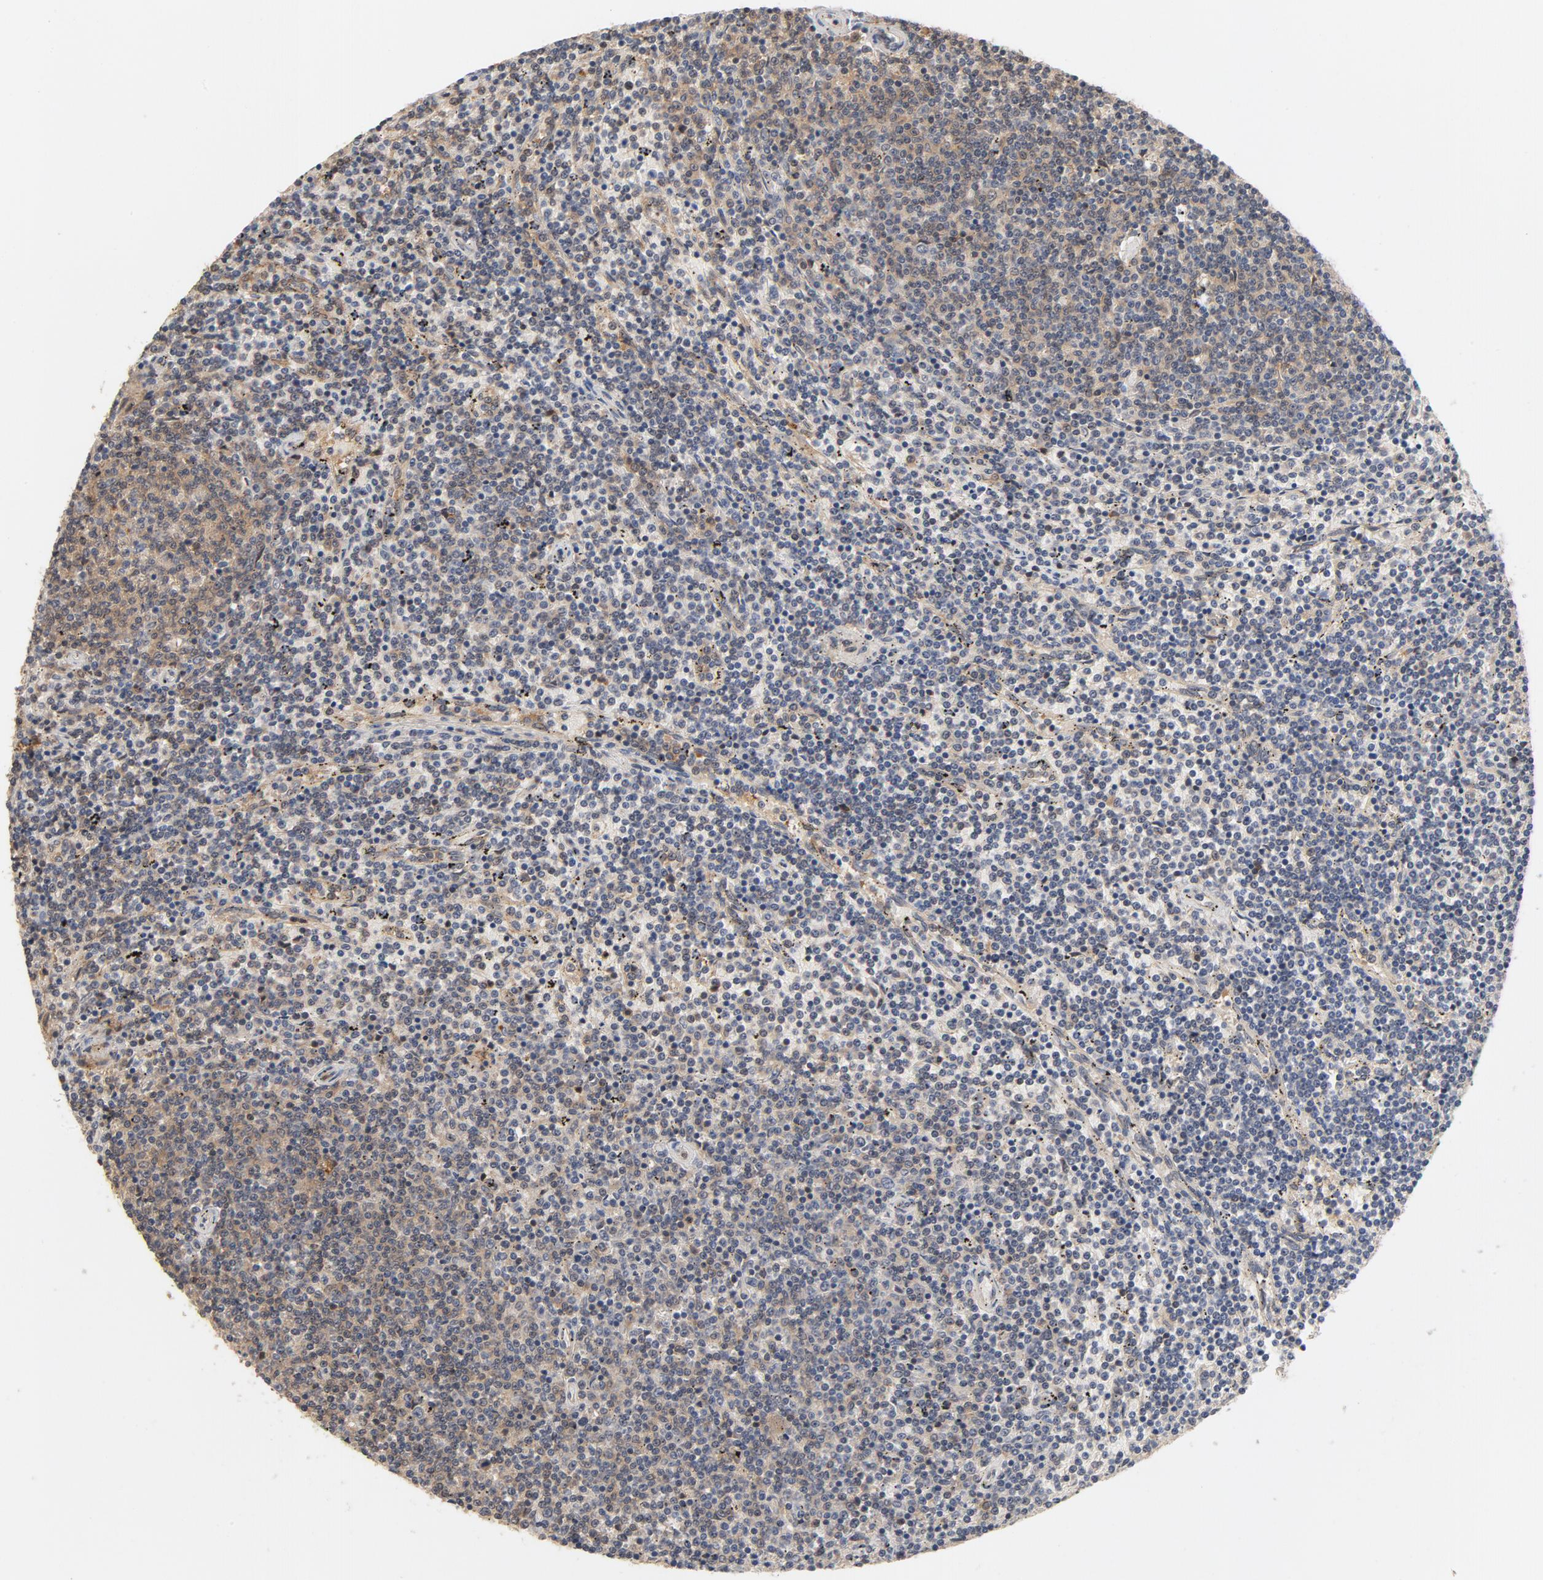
{"staining": {"intensity": "negative", "quantity": "none", "location": "none"}, "tissue": "lymphoma", "cell_type": "Tumor cells", "image_type": "cancer", "snomed": [{"axis": "morphology", "description": "Malignant lymphoma, non-Hodgkin's type, Low grade"}, {"axis": "topography", "description": "Spleen"}], "caption": "Immunohistochemistry (IHC) photomicrograph of neoplastic tissue: human low-grade malignant lymphoma, non-Hodgkin's type stained with DAB (3,3'-diaminobenzidine) exhibits no significant protein staining in tumor cells. (Stains: DAB (3,3'-diaminobenzidine) immunohistochemistry with hematoxylin counter stain, Microscopy: brightfield microscopy at high magnification).", "gene": "PITPNM2", "patient": {"sex": "female", "age": 50}}